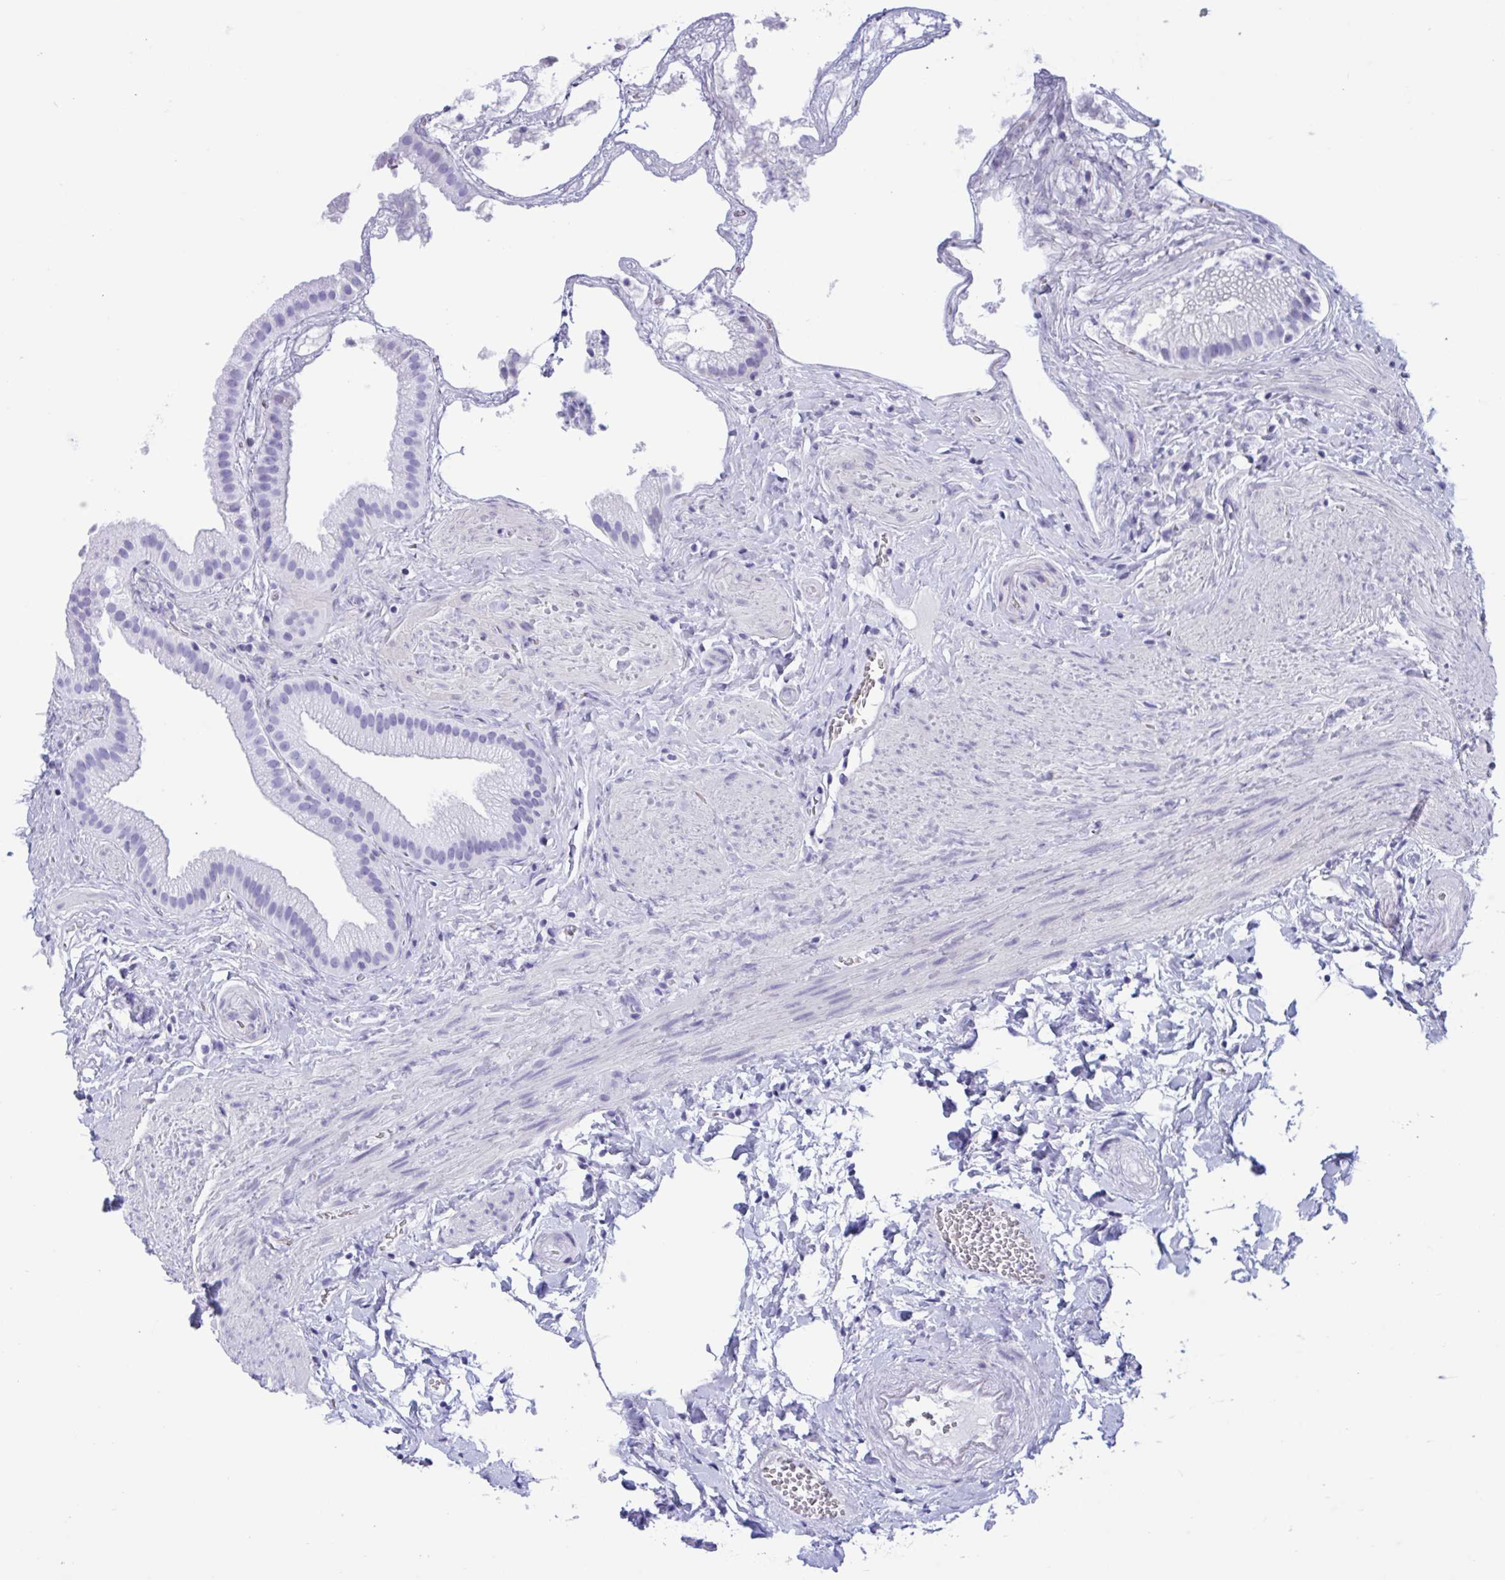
{"staining": {"intensity": "negative", "quantity": "none", "location": "none"}, "tissue": "gallbladder", "cell_type": "Glandular cells", "image_type": "normal", "snomed": [{"axis": "morphology", "description": "Normal tissue, NOS"}, {"axis": "topography", "description": "Gallbladder"}], "caption": "Immunohistochemical staining of benign human gallbladder exhibits no significant expression in glandular cells. (DAB immunohistochemistry (IHC), high magnification).", "gene": "ZNF850", "patient": {"sex": "female", "age": 63}}